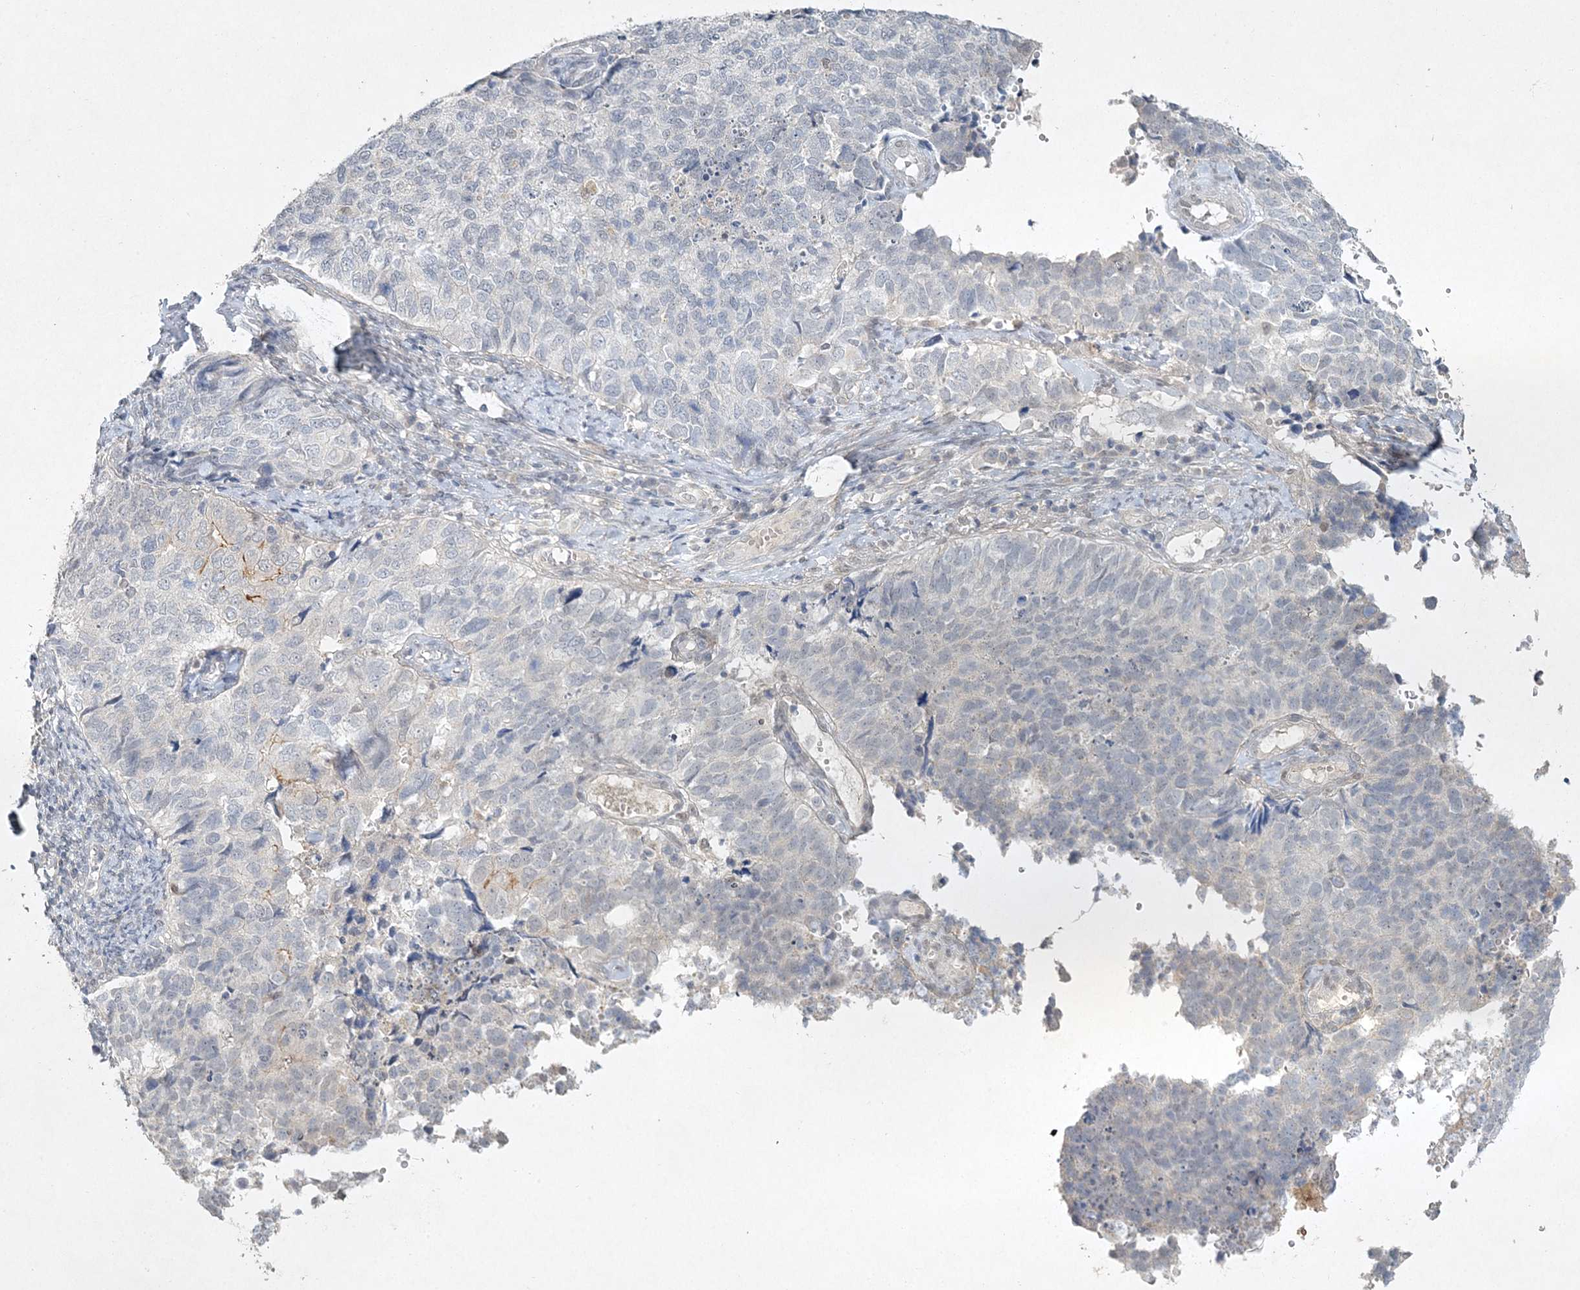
{"staining": {"intensity": "negative", "quantity": "none", "location": "none"}, "tissue": "cervical cancer", "cell_type": "Tumor cells", "image_type": "cancer", "snomed": [{"axis": "morphology", "description": "Squamous cell carcinoma, NOS"}, {"axis": "topography", "description": "Cervix"}], "caption": "The histopathology image reveals no significant staining in tumor cells of cervical squamous cell carcinoma. The staining is performed using DAB (3,3'-diaminobenzidine) brown chromogen with nuclei counter-stained in using hematoxylin.", "gene": "MAT2B", "patient": {"sex": "female", "age": 63}}